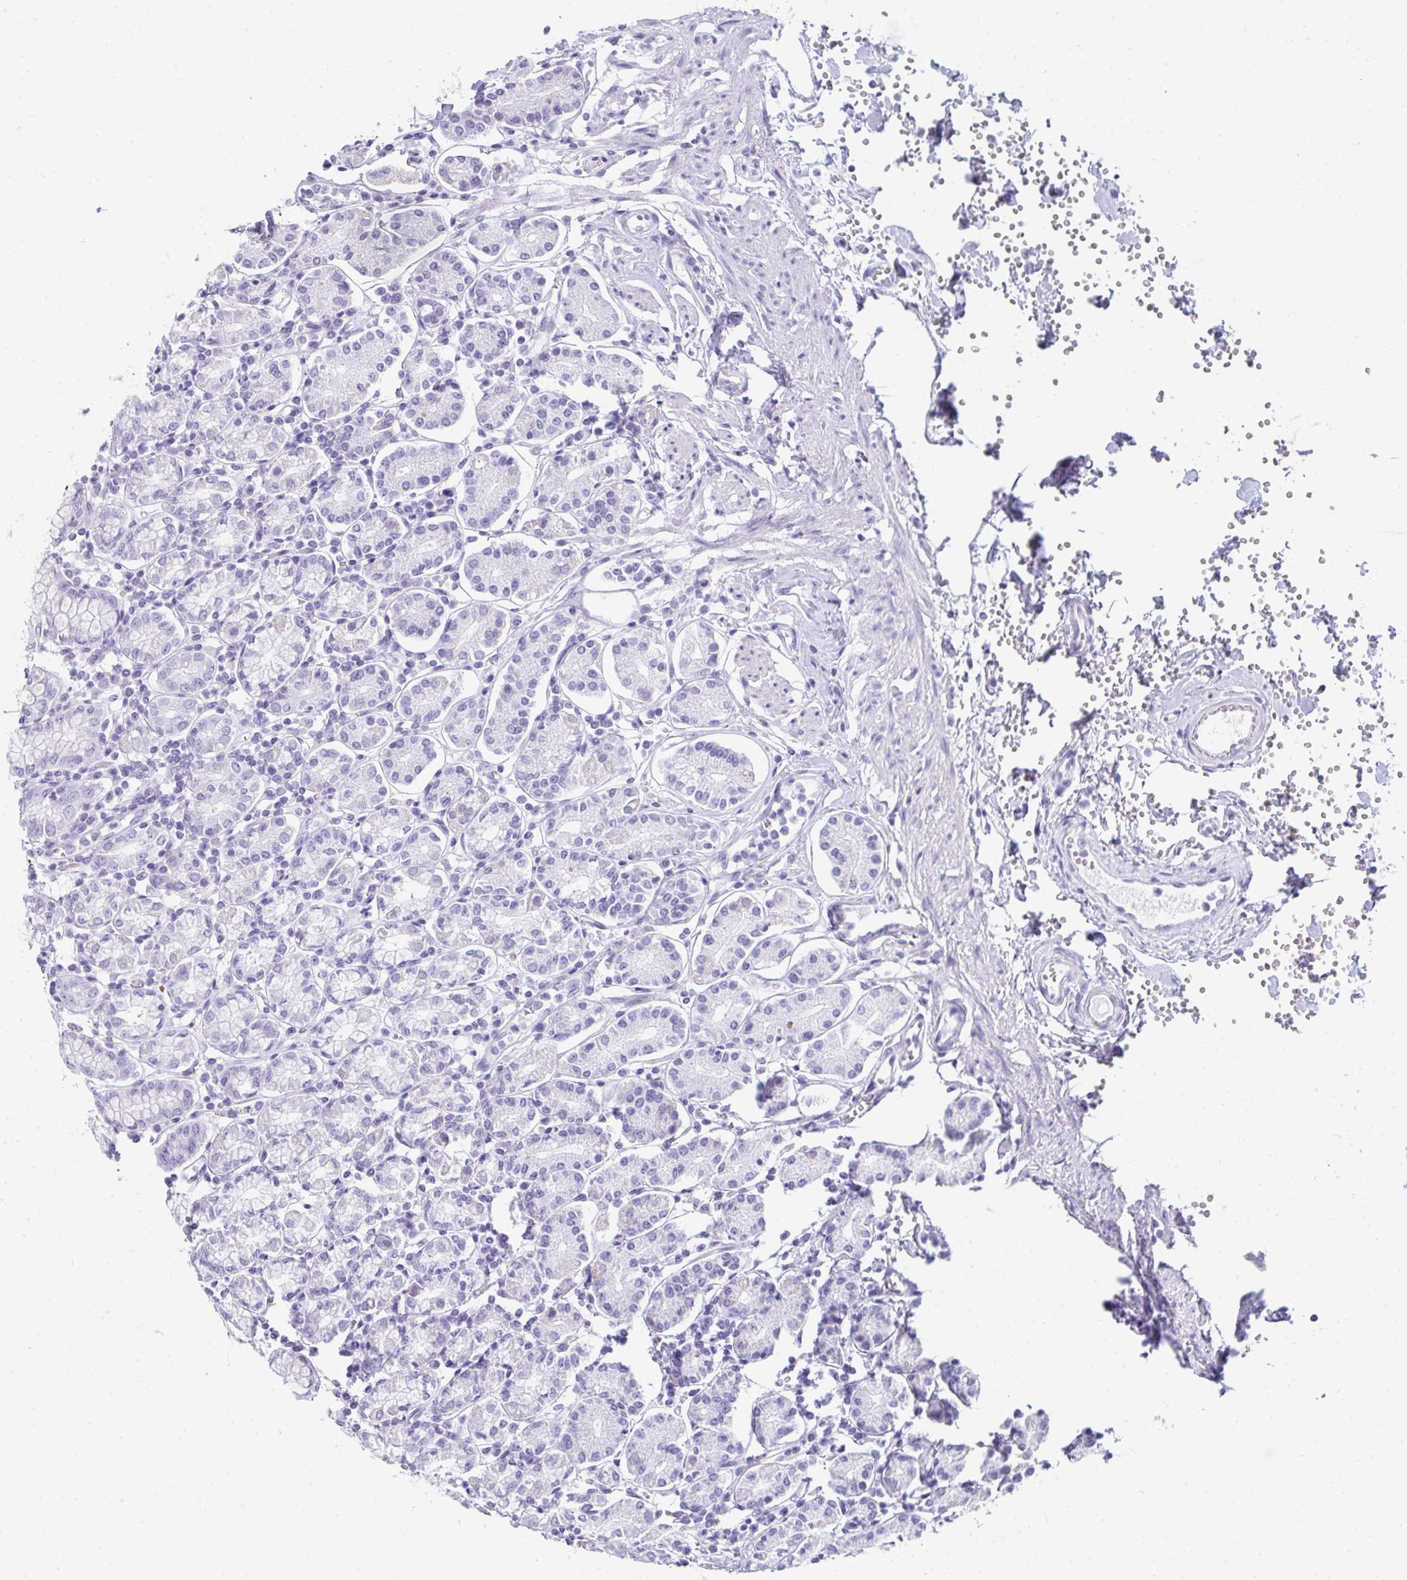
{"staining": {"intensity": "negative", "quantity": "none", "location": "none"}, "tissue": "stomach", "cell_type": "Glandular cells", "image_type": "normal", "snomed": [{"axis": "morphology", "description": "Normal tissue, NOS"}, {"axis": "topography", "description": "Stomach"}], "caption": "Normal stomach was stained to show a protein in brown. There is no significant staining in glandular cells. (Brightfield microscopy of DAB (3,3'-diaminobenzidine) immunohistochemistry (IHC) at high magnification).", "gene": "RLF", "patient": {"sex": "female", "age": 62}}